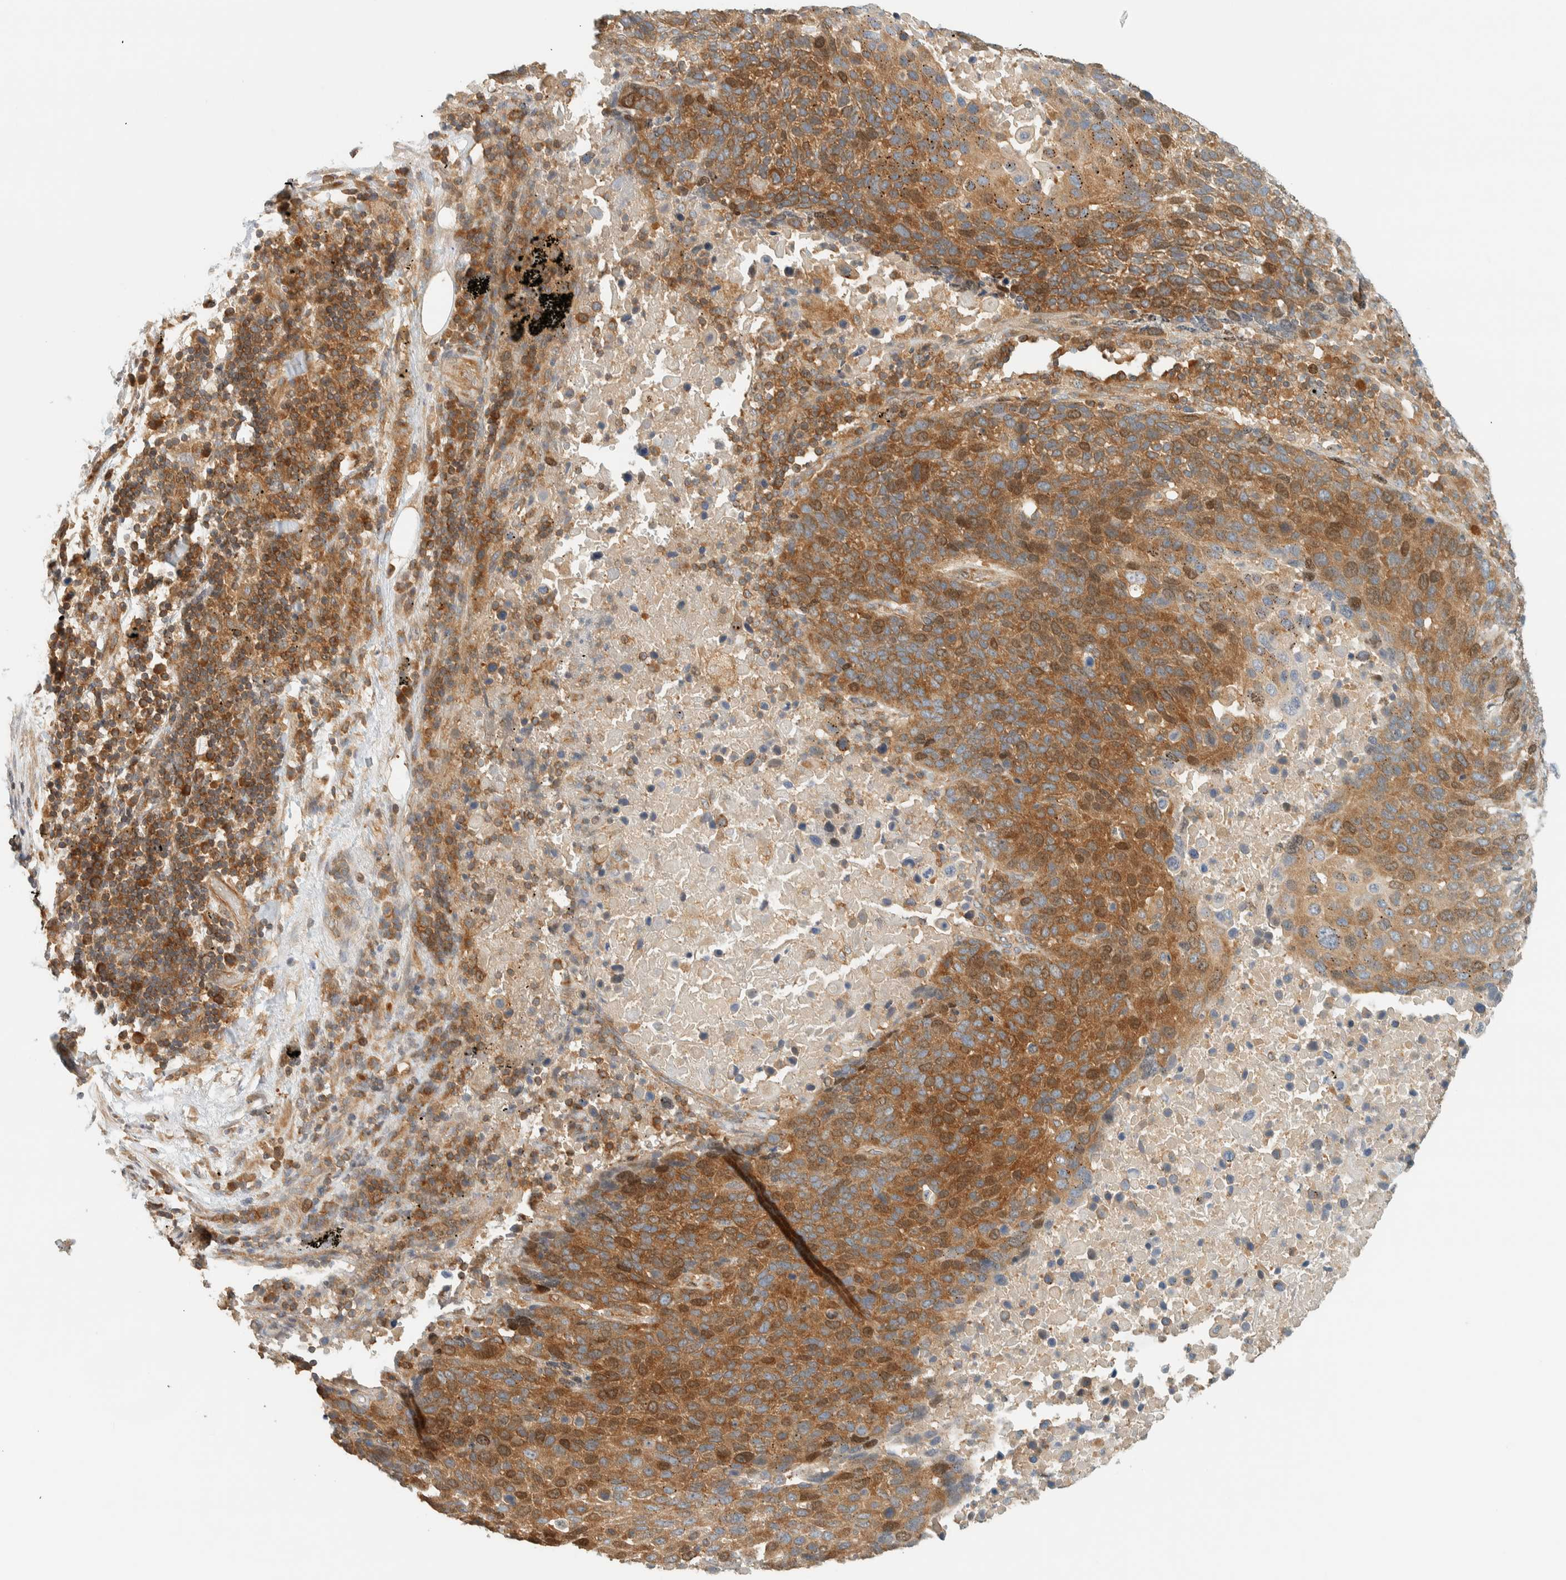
{"staining": {"intensity": "moderate", "quantity": ">75%", "location": "cytoplasmic/membranous"}, "tissue": "lung cancer", "cell_type": "Tumor cells", "image_type": "cancer", "snomed": [{"axis": "morphology", "description": "Squamous cell carcinoma, NOS"}, {"axis": "topography", "description": "Lung"}], "caption": "Immunohistochemistry staining of lung cancer (squamous cell carcinoma), which displays medium levels of moderate cytoplasmic/membranous positivity in about >75% of tumor cells indicating moderate cytoplasmic/membranous protein staining. The staining was performed using DAB (3,3'-diaminobenzidine) (brown) for protein detection and nuclei were counterstained in hematoxylin (blue).", "gene": "ARFGEF1", "patient": {"sex": "male", "age": 66}}